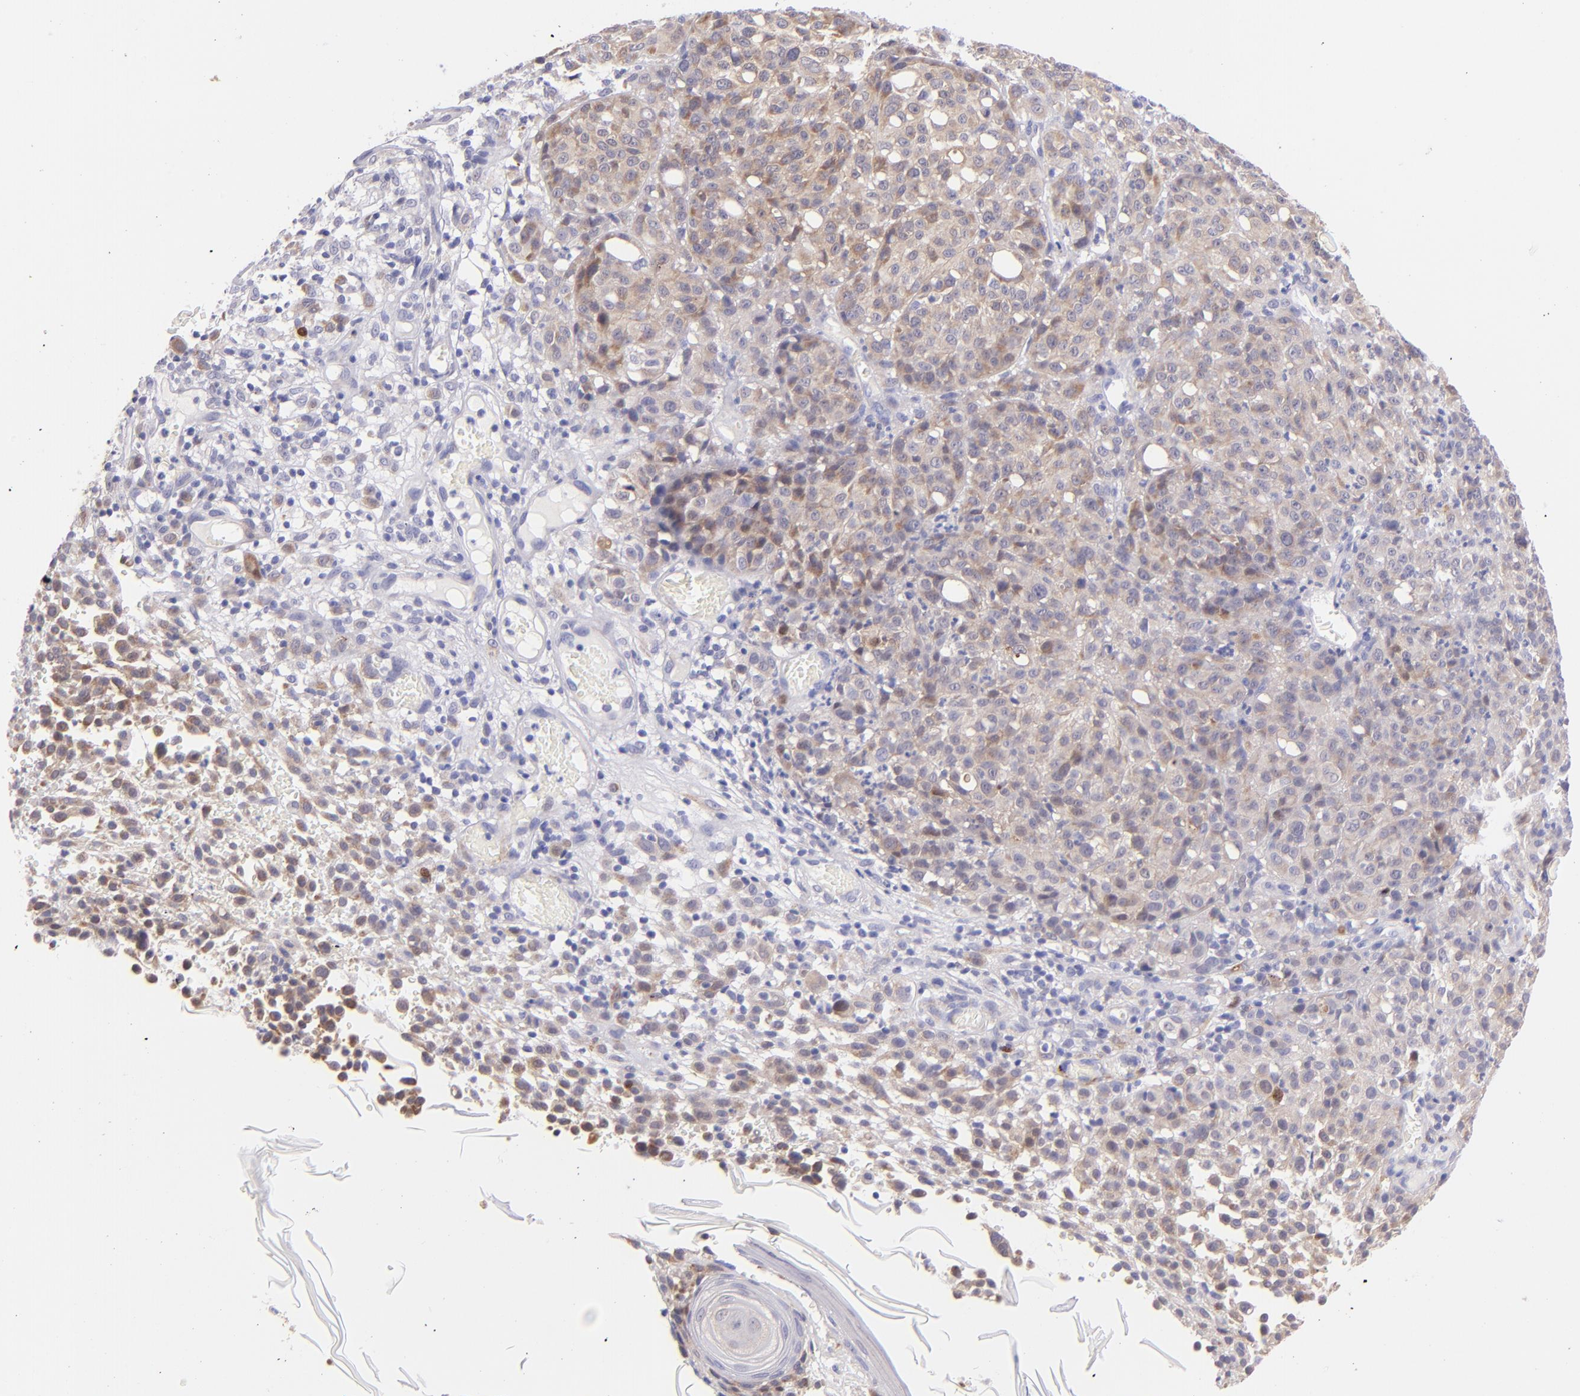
{"staining": {"intensity": "weak", "quantity": ">75%", "location": "cytoplasmic/membranous"}, "tissue": "melanoma", "cell_type": "Tumor cells", "image_type": "cancer", "snomed": [{"axis": "morphology", "description": "Malignant melanoma, NOS"}, {"axis": "topography", "description": "Skin"}], "caption": "Protein analysis of melanoma tissue shows weak cytoplasmic/membranous expression in approximately >75% of tumor cells.", "gene": "SH2D4A", "patient": {"sex": "female", "age": 49}}